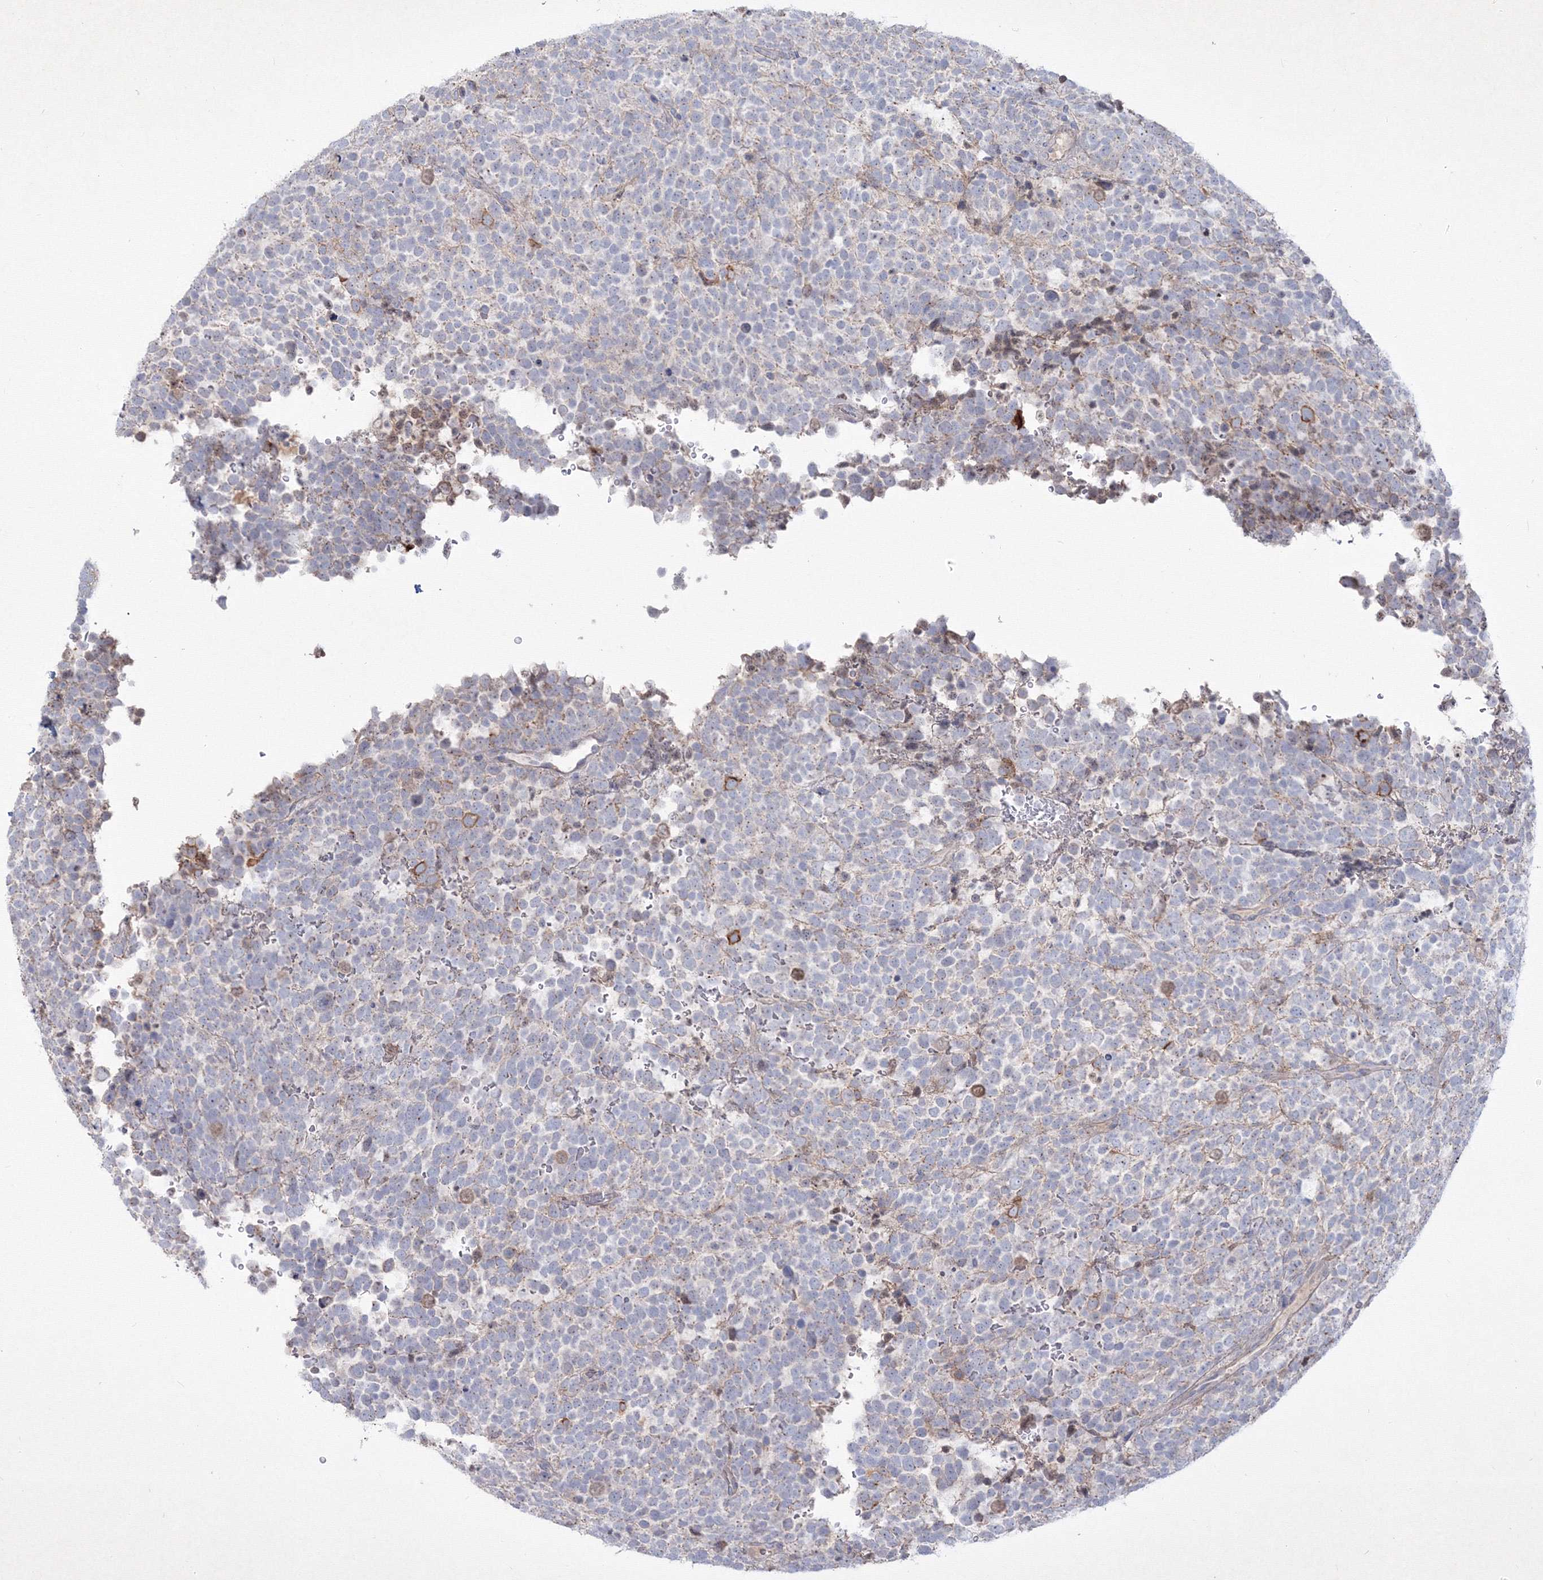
{"staining": {"intensity": "moderate", "quantity": "<25%", "location": "cytoplasmic/membranous"}, "tissue": "urothelial cancer", "cell_type": "Tumor cells", "image_type": "cancer", "snomed": [{"axis": "morphology", "description": "Urothelial carcinoma, High grade"}, {"axis": "topography", "description": "Urinary bladder"}], "caption": "Immunohistochemistry image of neoplastic tissue: urothelial cancer stained using immunohistochemistry exhibits low levels of moderate protein expression localized specifically in the cytoplasmic/membranous of tumor cells, appearing as a cytoplasmic/membranous brown color.", "gene": "TMEM139", "patient": {"sex": "female", "age": 82}}